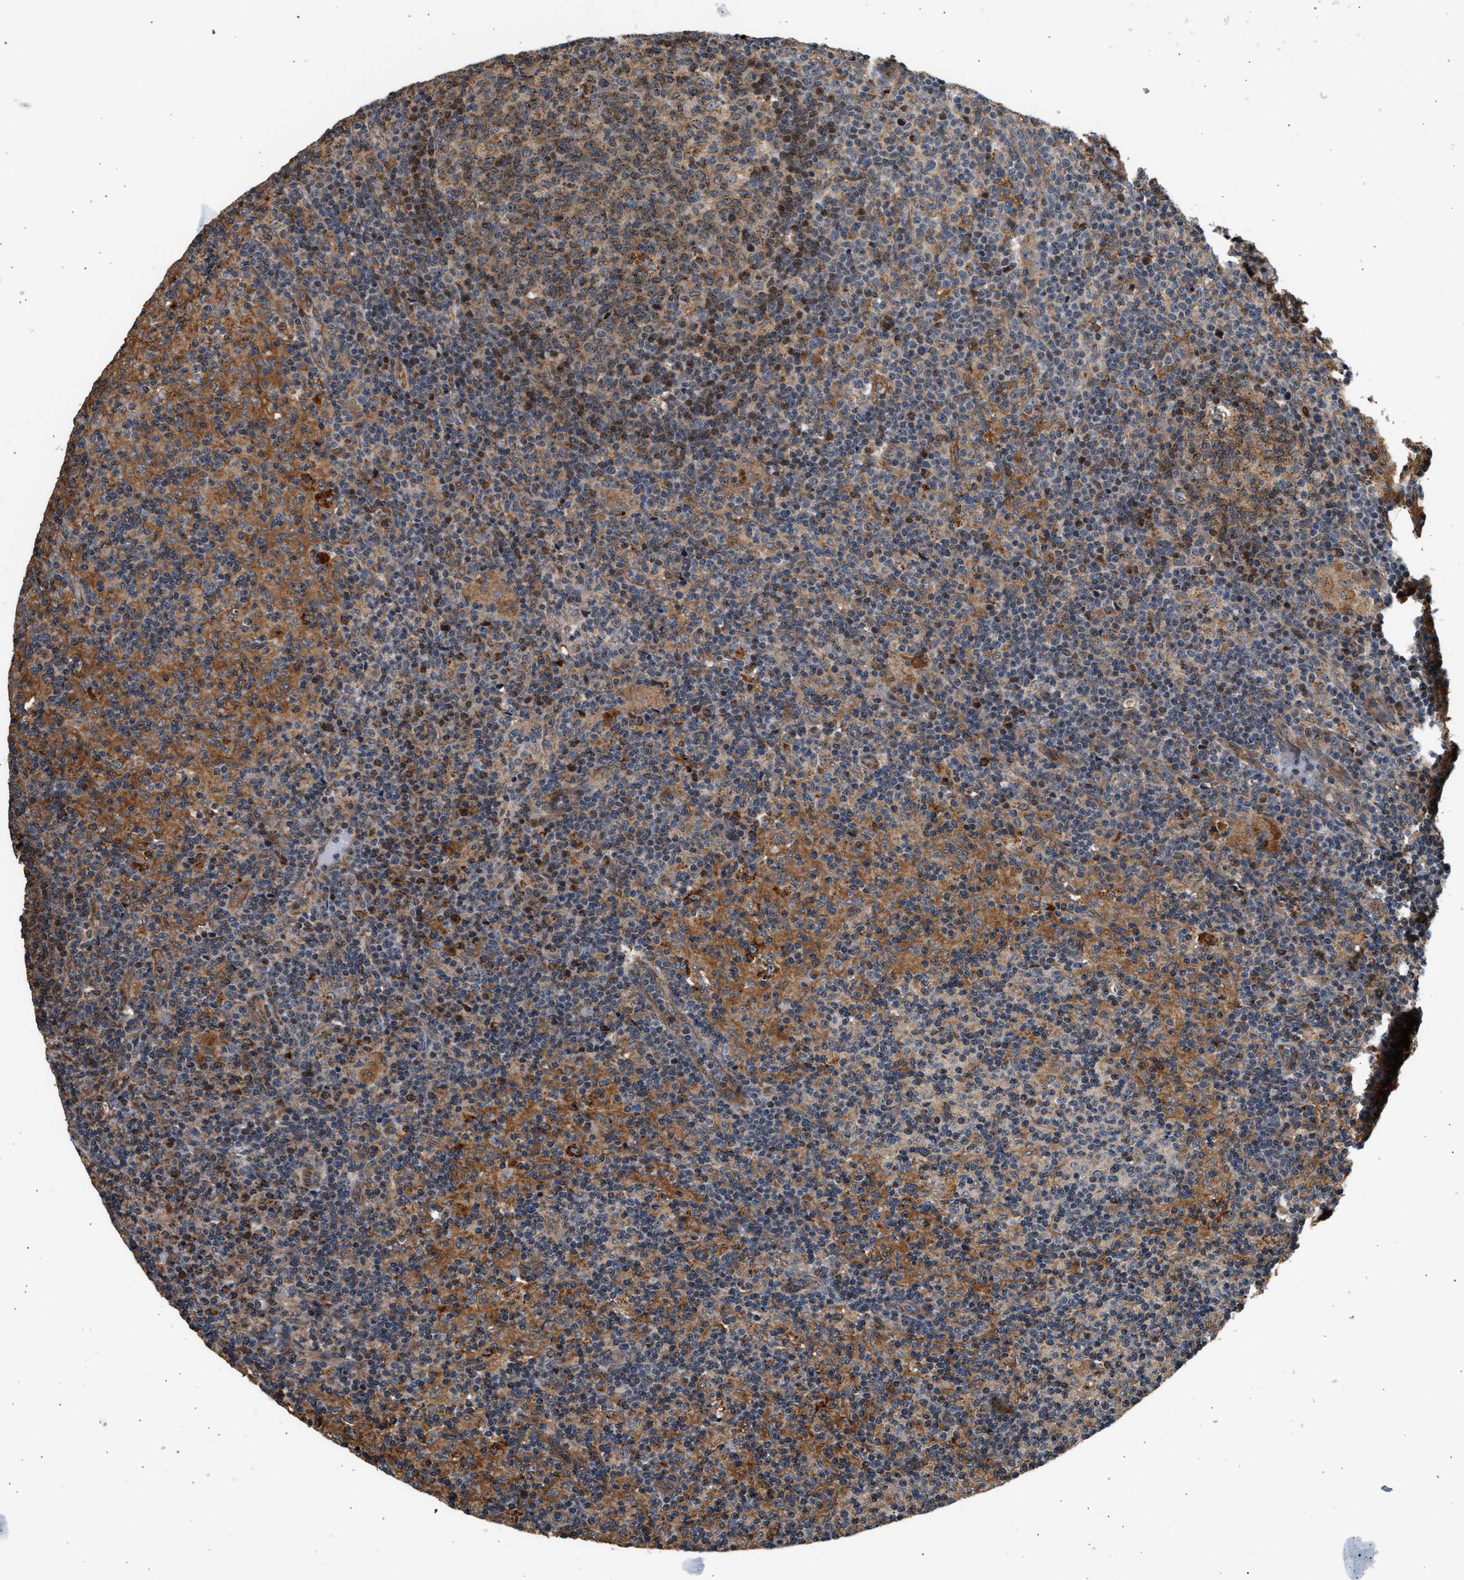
{"staining": {"intensity": "moderate", "quantity": ">75%", "location": "cytoplasmic/membranous"}, "tissue": "lymph node", "cell_type": "Germinal center cells", "image_type": "normal", "snomed": [{"axis": "morphology", "description": "Normal tissue, NOS"}, {"axis": "morphology", "description": "Inflammation, NOS"}, {"axis": "topography", "description": "Lymph node"}], "caption": "Immunohistochemistry image of unremarkable lymph node: human lymph node stained using IHC exhibits medium levels of moderate protein expression localized specifically in the cytoplasmic/membranous of germinal center cells, appearing as a cytoplasmic/membranous brown color.", "gene": "DUSP14", "patient": {"sex": "male", "age": 55}}